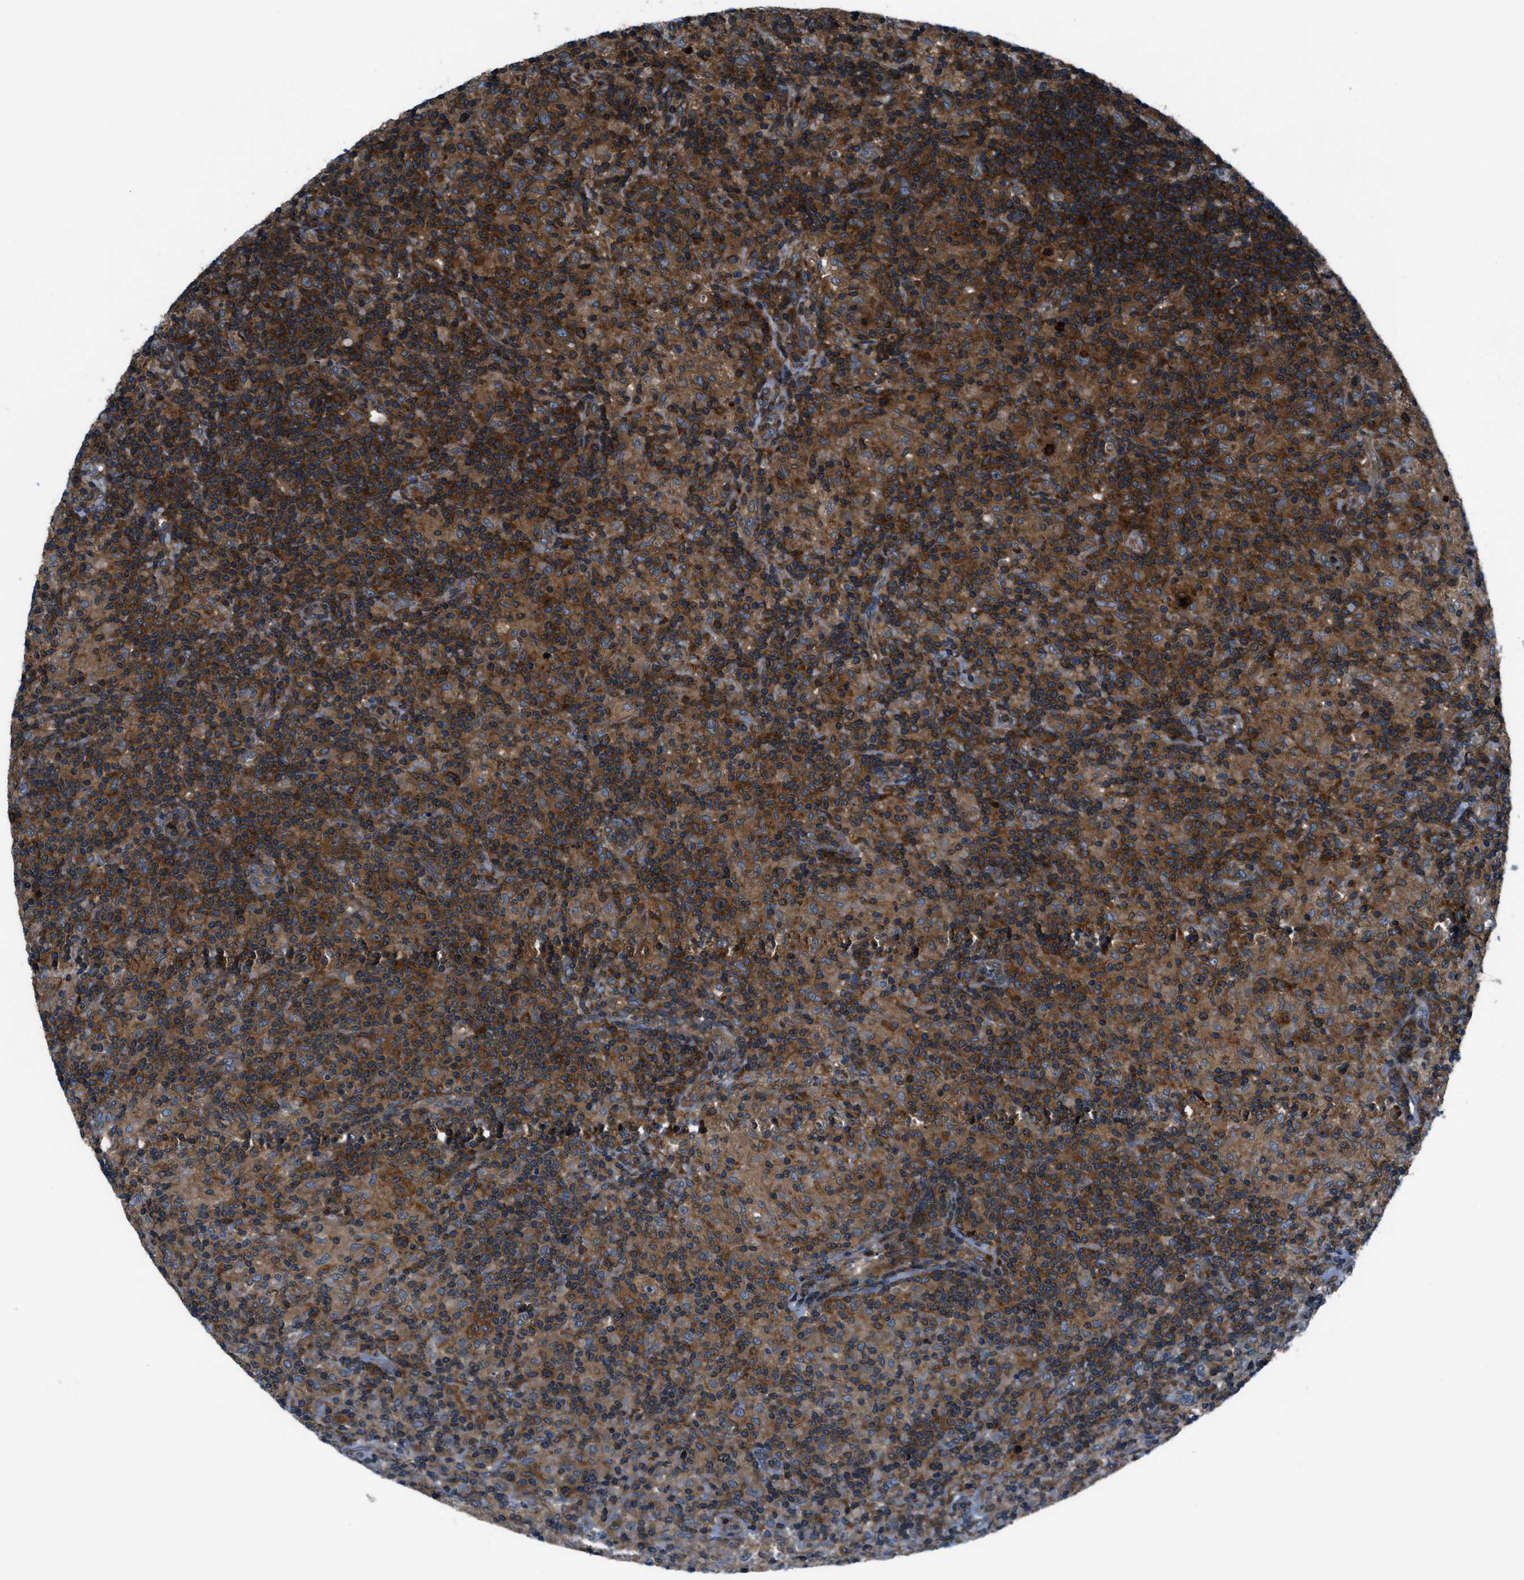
{"staining": {"intensity": "strong", "quantity": ">75%", "location": "cytoplasmic/membranous"}, "tissue": "lymphoma", "cell_type": "Tumor cells", "image_type": "cancer", "snomed": [{"axis": "morphology", "description": "Hodgkin's disease, NOS"}, {"axis": "topography", "description": "Lymph node"}], "caption": "A high amount of strong cytoplasmic/membranous expression is present in about >75% of tumor cells in lymphoma tissue. The staining is performed using DAB brown chromogen to label protein expression. The nuclei are counter-stained blue using hematoxylin.", "gene": "ARFGAP2", "patient": {"sex": "male", "age": 70}}